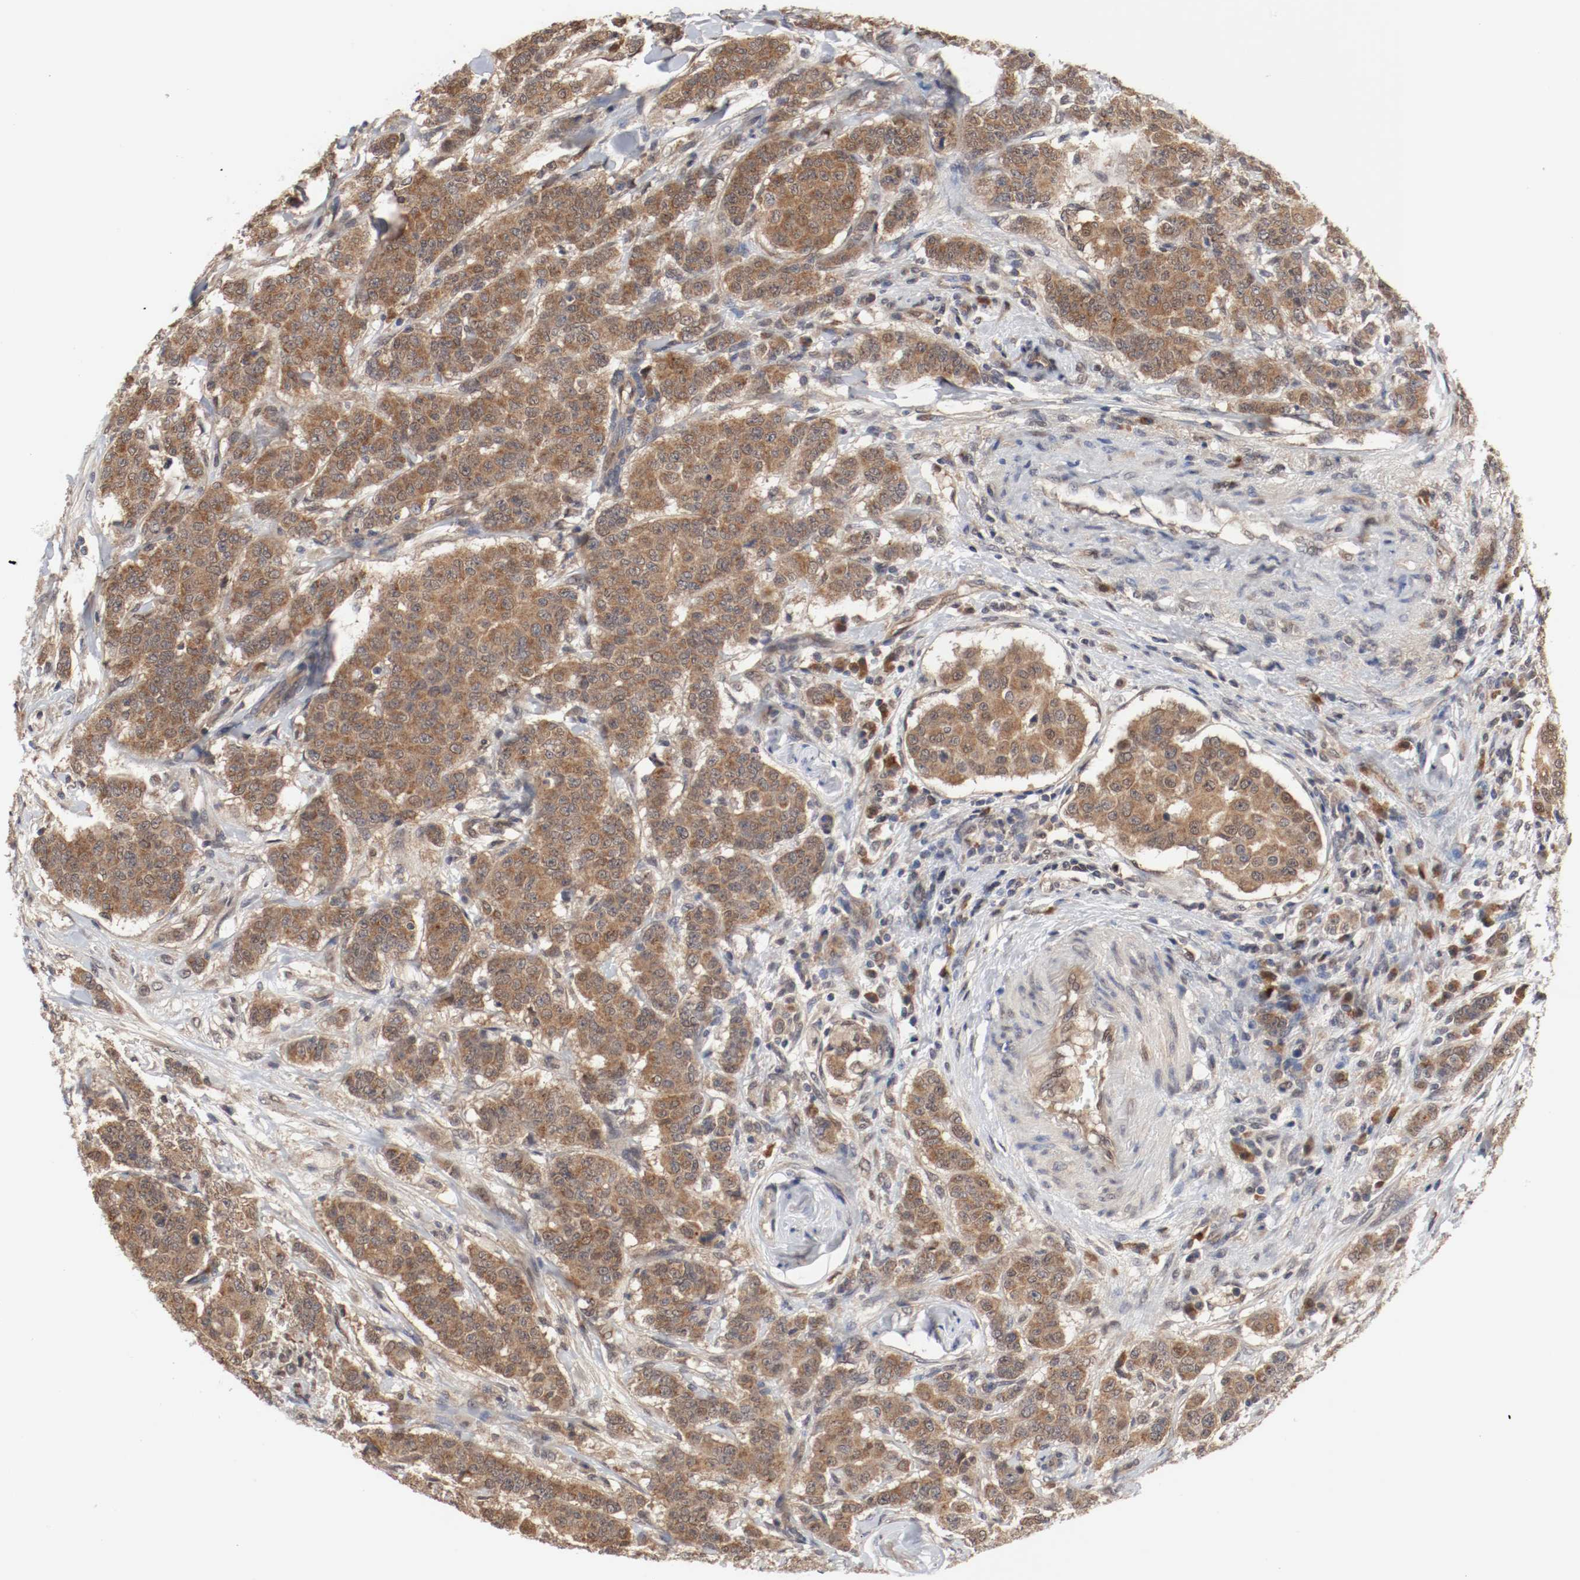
{"staining": {"intensity": "moderate", "quantity": ">75%", "location": "cytoplasmic/membranous,nuclear"}, "tissue": "breast cancer", "cell_type": "Tumor cells", "image_type": "cancer", "snomed": [{"axis": "morphology", "description": "Duct carcinoma"}, {"axis": "topography", "description": "Breast"}], "caption": "A photomicrograph showing moderate cytoplasmic/membranous and nuclear positivity in approximately >75% of tumor cells in breast invasive ductal carcinoma, as visualized by brown immunohistochemical staining.", "gene": "AFG3L2", "patient": {"sex": "female", "age": 40}}